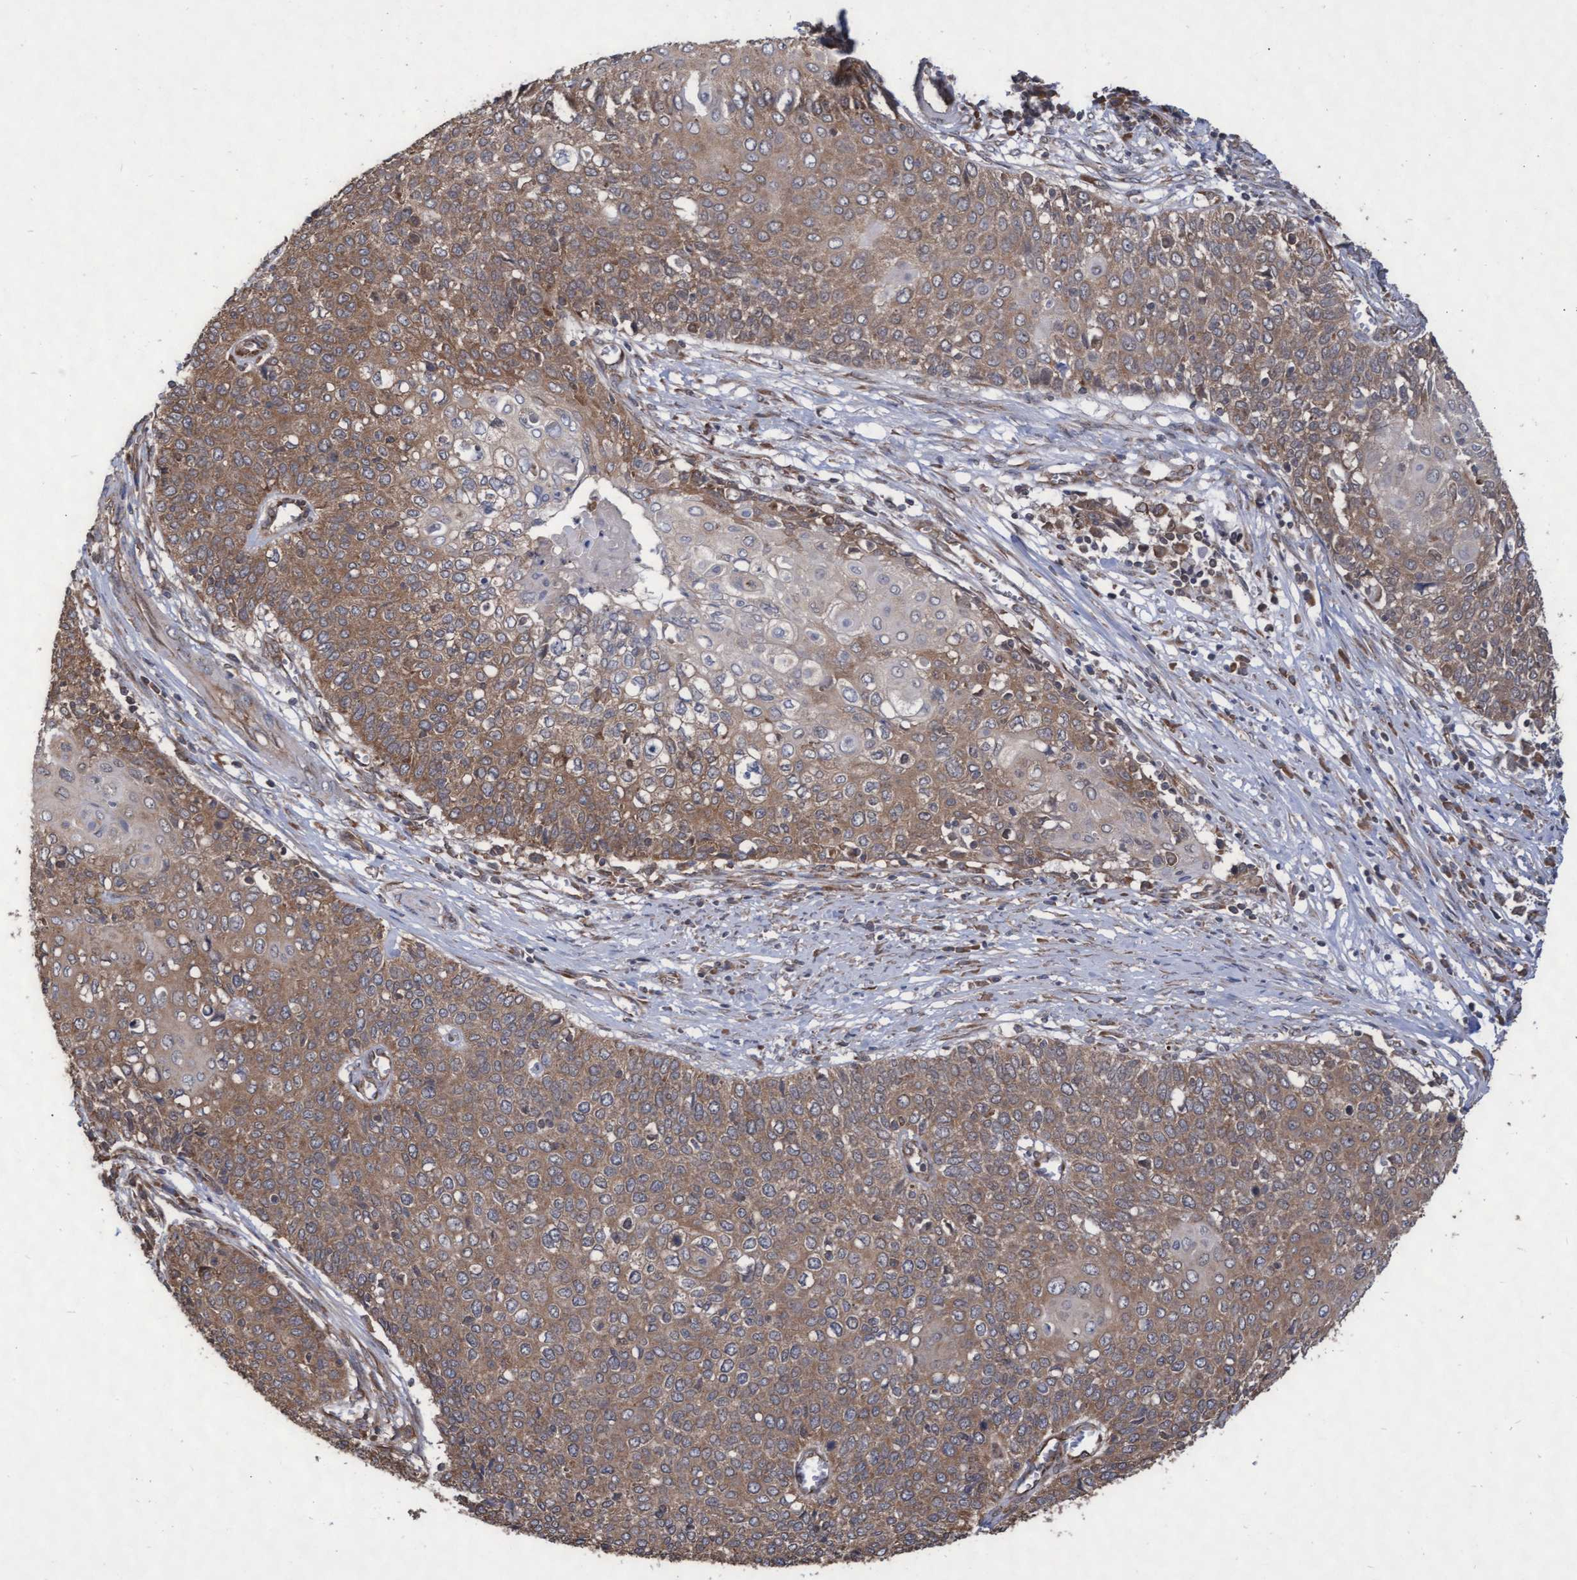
{"staining": {"intensity": "moderate", "quantity": ">75%", "location": "cytoplasmic/membranous"}, "tissue": "cervical cancer", "cell_type": "Tumor cells", "image_type": "cancer", "snomed": [{"axis": "morphology", "description": "Squamous cell carcinoma, NOS"}, {"axis": "topography", "description": "Cervix"}], "caption": "Immunohistochemical staining of human cervical cancer shows medium levels of moderate cytoplasmic/membranous protein positivity in approximately >75% of tumor cells.", "gene": "ABCF2", "patient": {"sex": "female", "age": 39}}